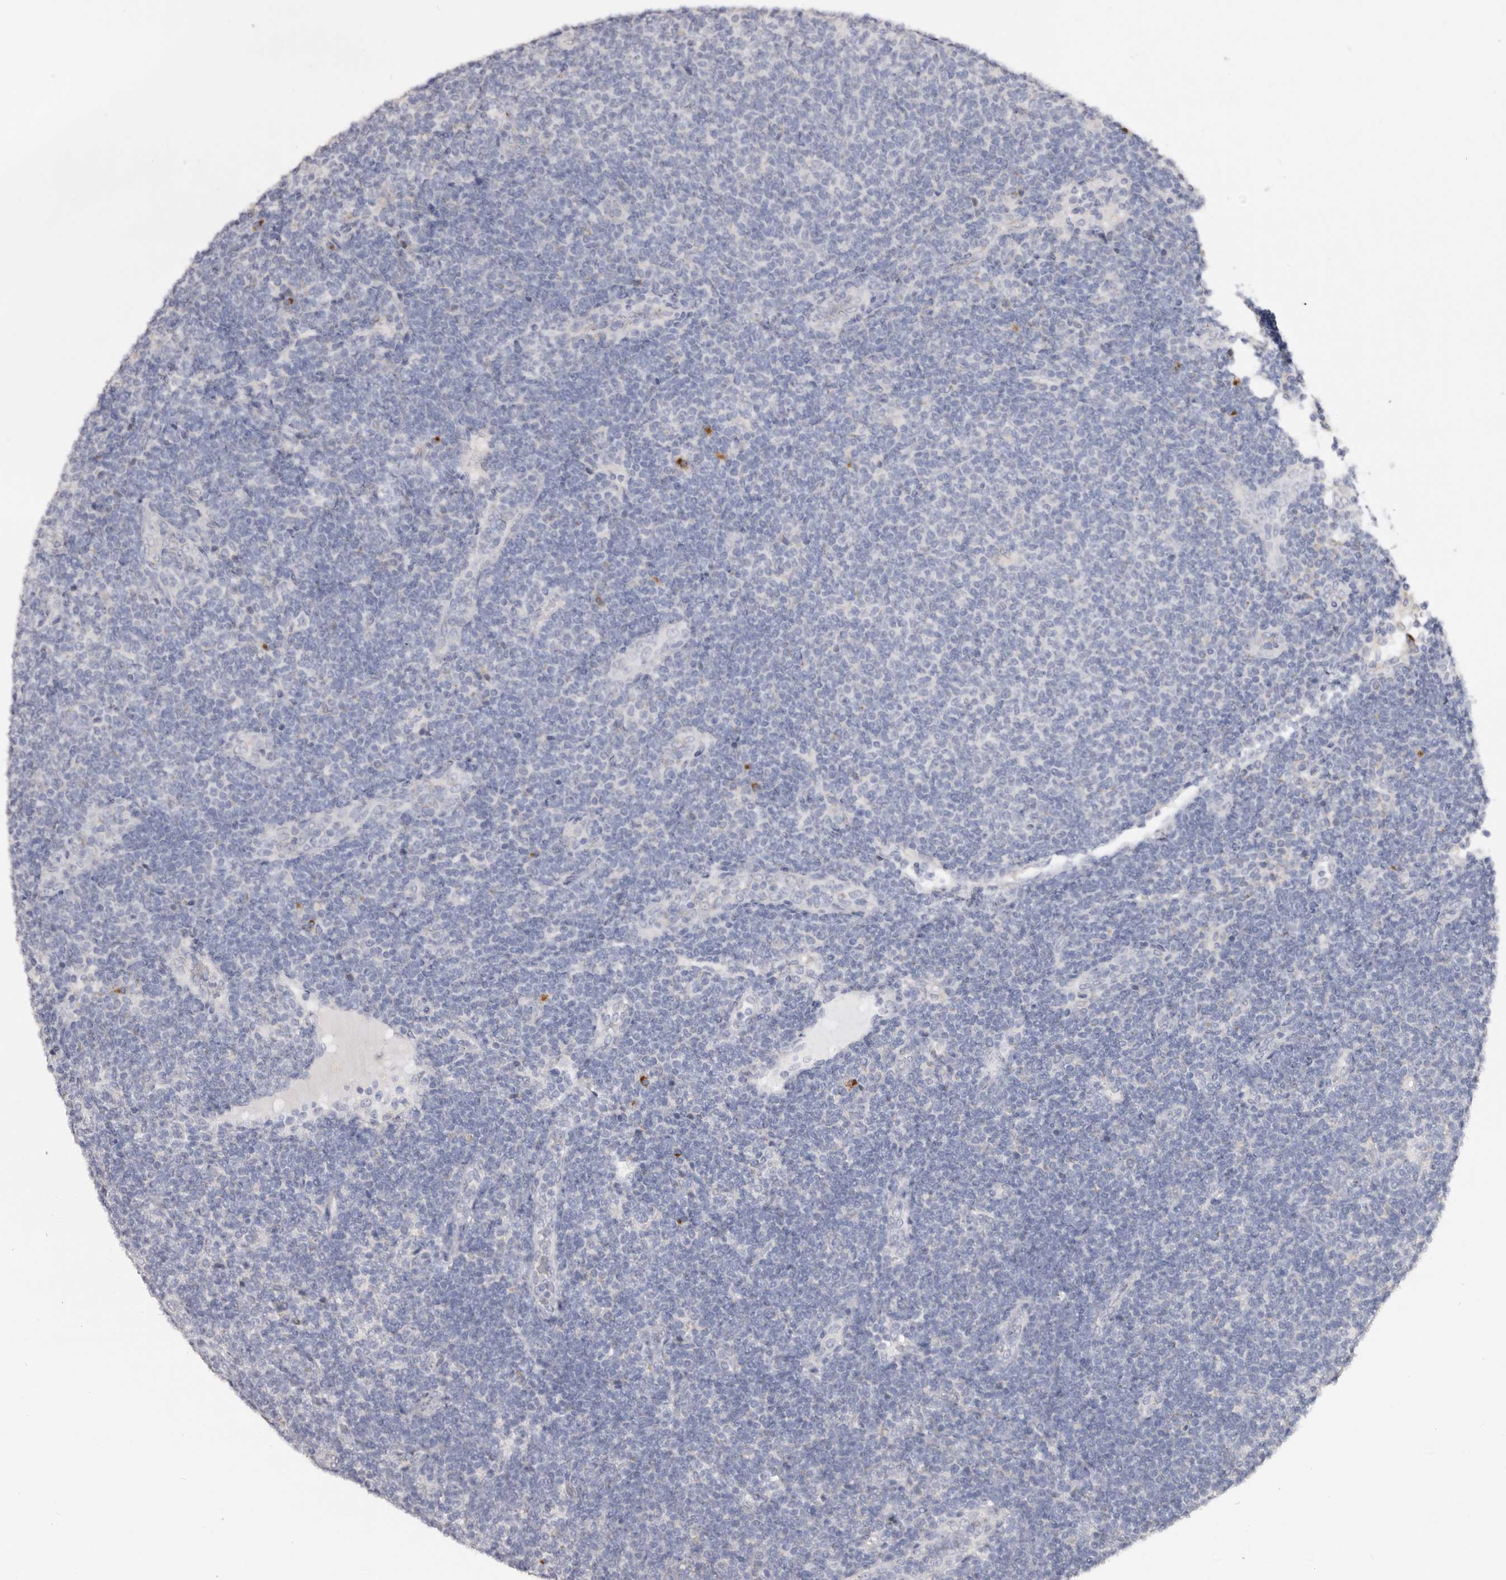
{"staining": {"intensity": "negative", "quantity": "none", "location": "none"}, "tissue": "lymphoma", "cell_type": "Tumor cells", "image_type": "cancer", "snomed": [{"axis": "morphology", "description": "Malignant lymphoma, non-Hodgkin's type, Low grade"}, {"axis": "topography", "description": "Lymph node"}], "caption": "Immunohistochemistry (IHC) image of lymphoma stained for a protein (brown), which demonstrates no expression in tumor cells.", "gene": "LGALS7B", "patient": {"sex": "male", "age": 66}}